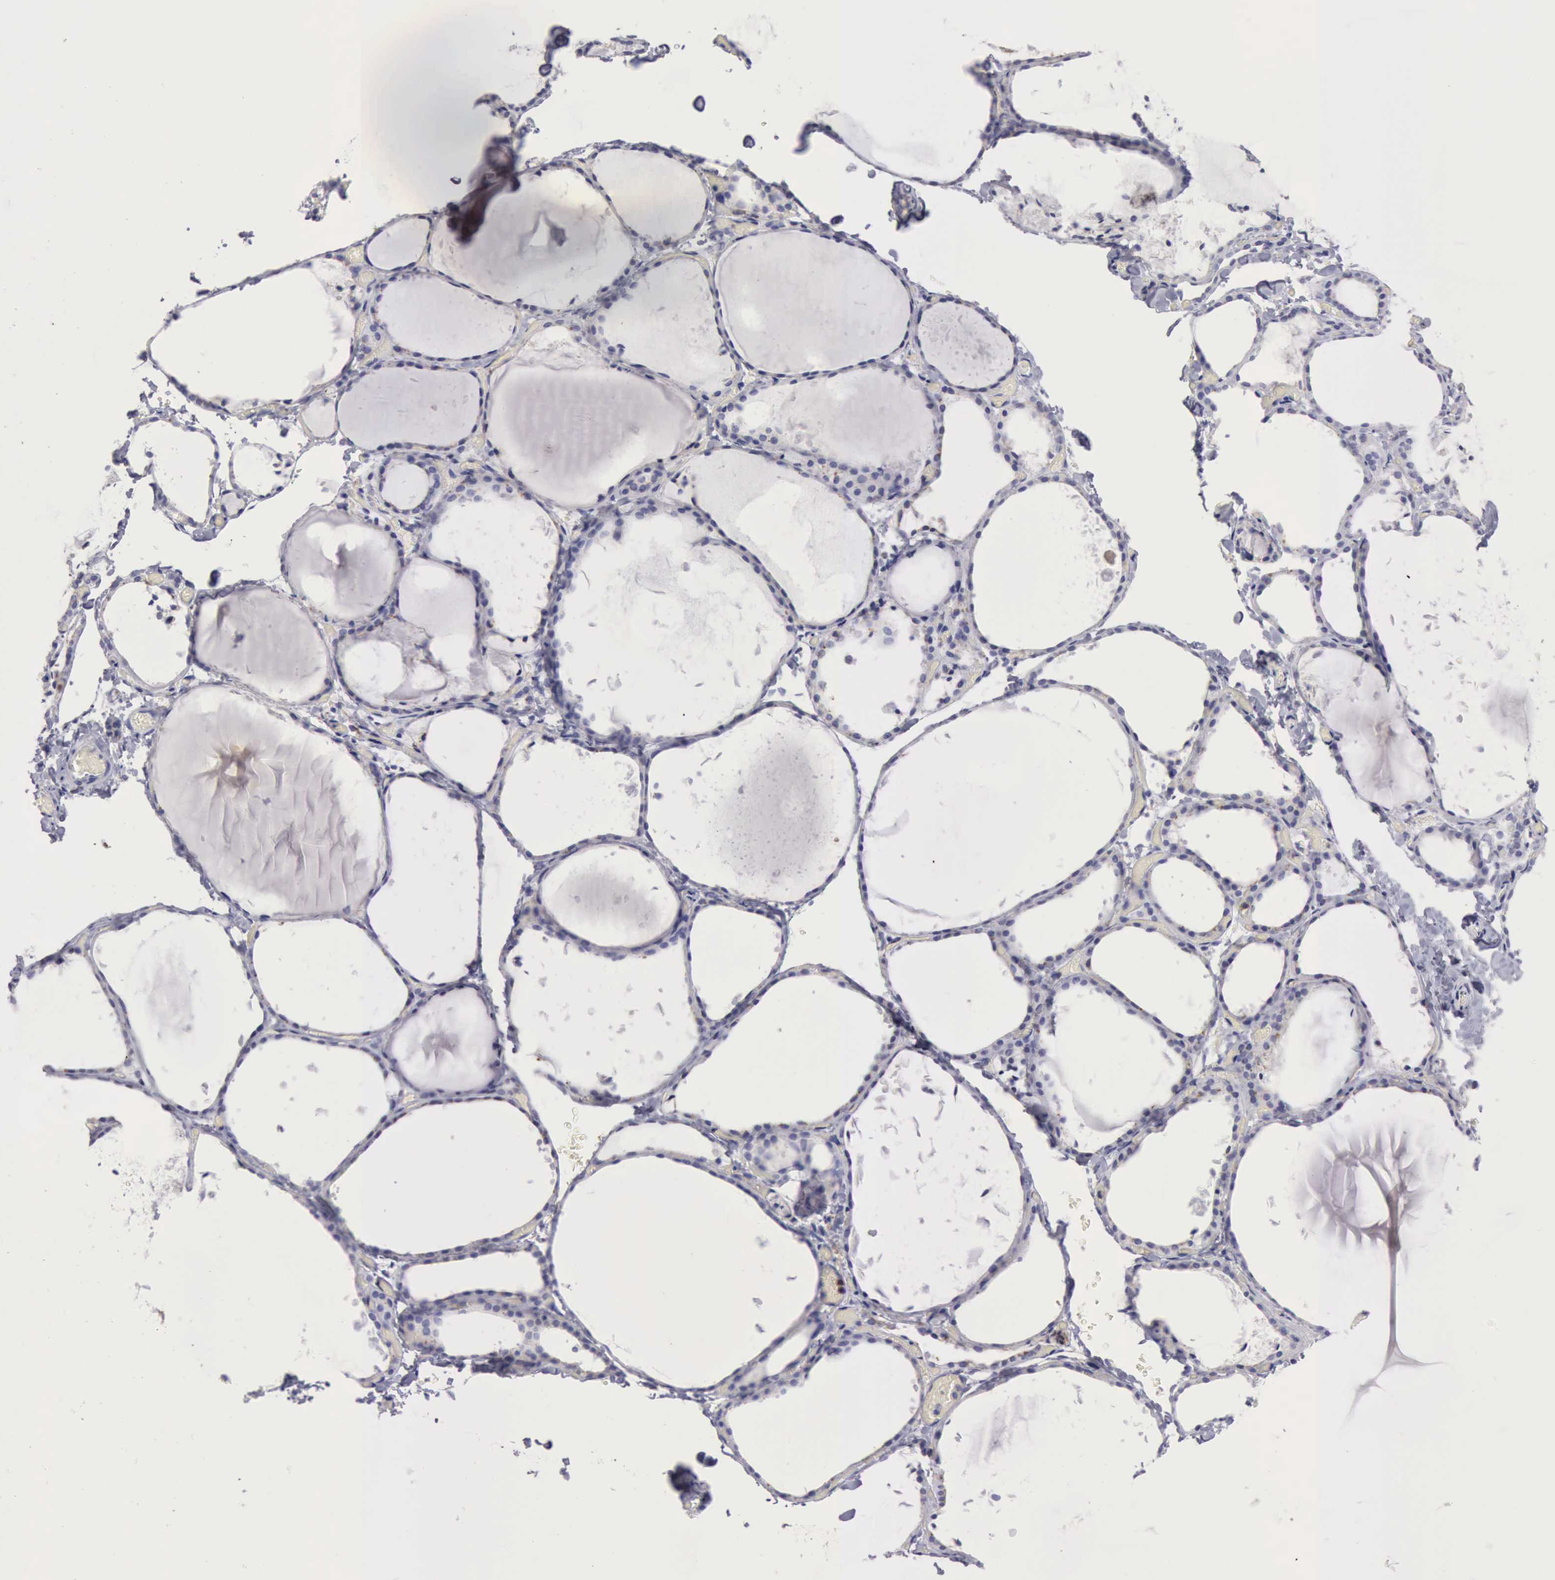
{"staining": {"intensity": "moderate", "quantity": "25%-75%", "location": "cytoplasmic/membranous"}, "tissue": "thyroid gland", "cell_type": "Glandular cells", "image_type": "normal", "snomed": [{"axis": "morphology", "description": "Normal tissue, NOS"}, {"axis": "topography", "description": "Thyroid gland"}], "caption": "This image displays normal thyroid gland stained with immunohistochemistry (IHC) to label a protein in brown. The cytoplasmic/membranous of glandular cells show moderate positivity for the protein. Nuclei are counter-stained blue.", "gene": "CTSS", "patient": {"sex": "female", "age": 22}}